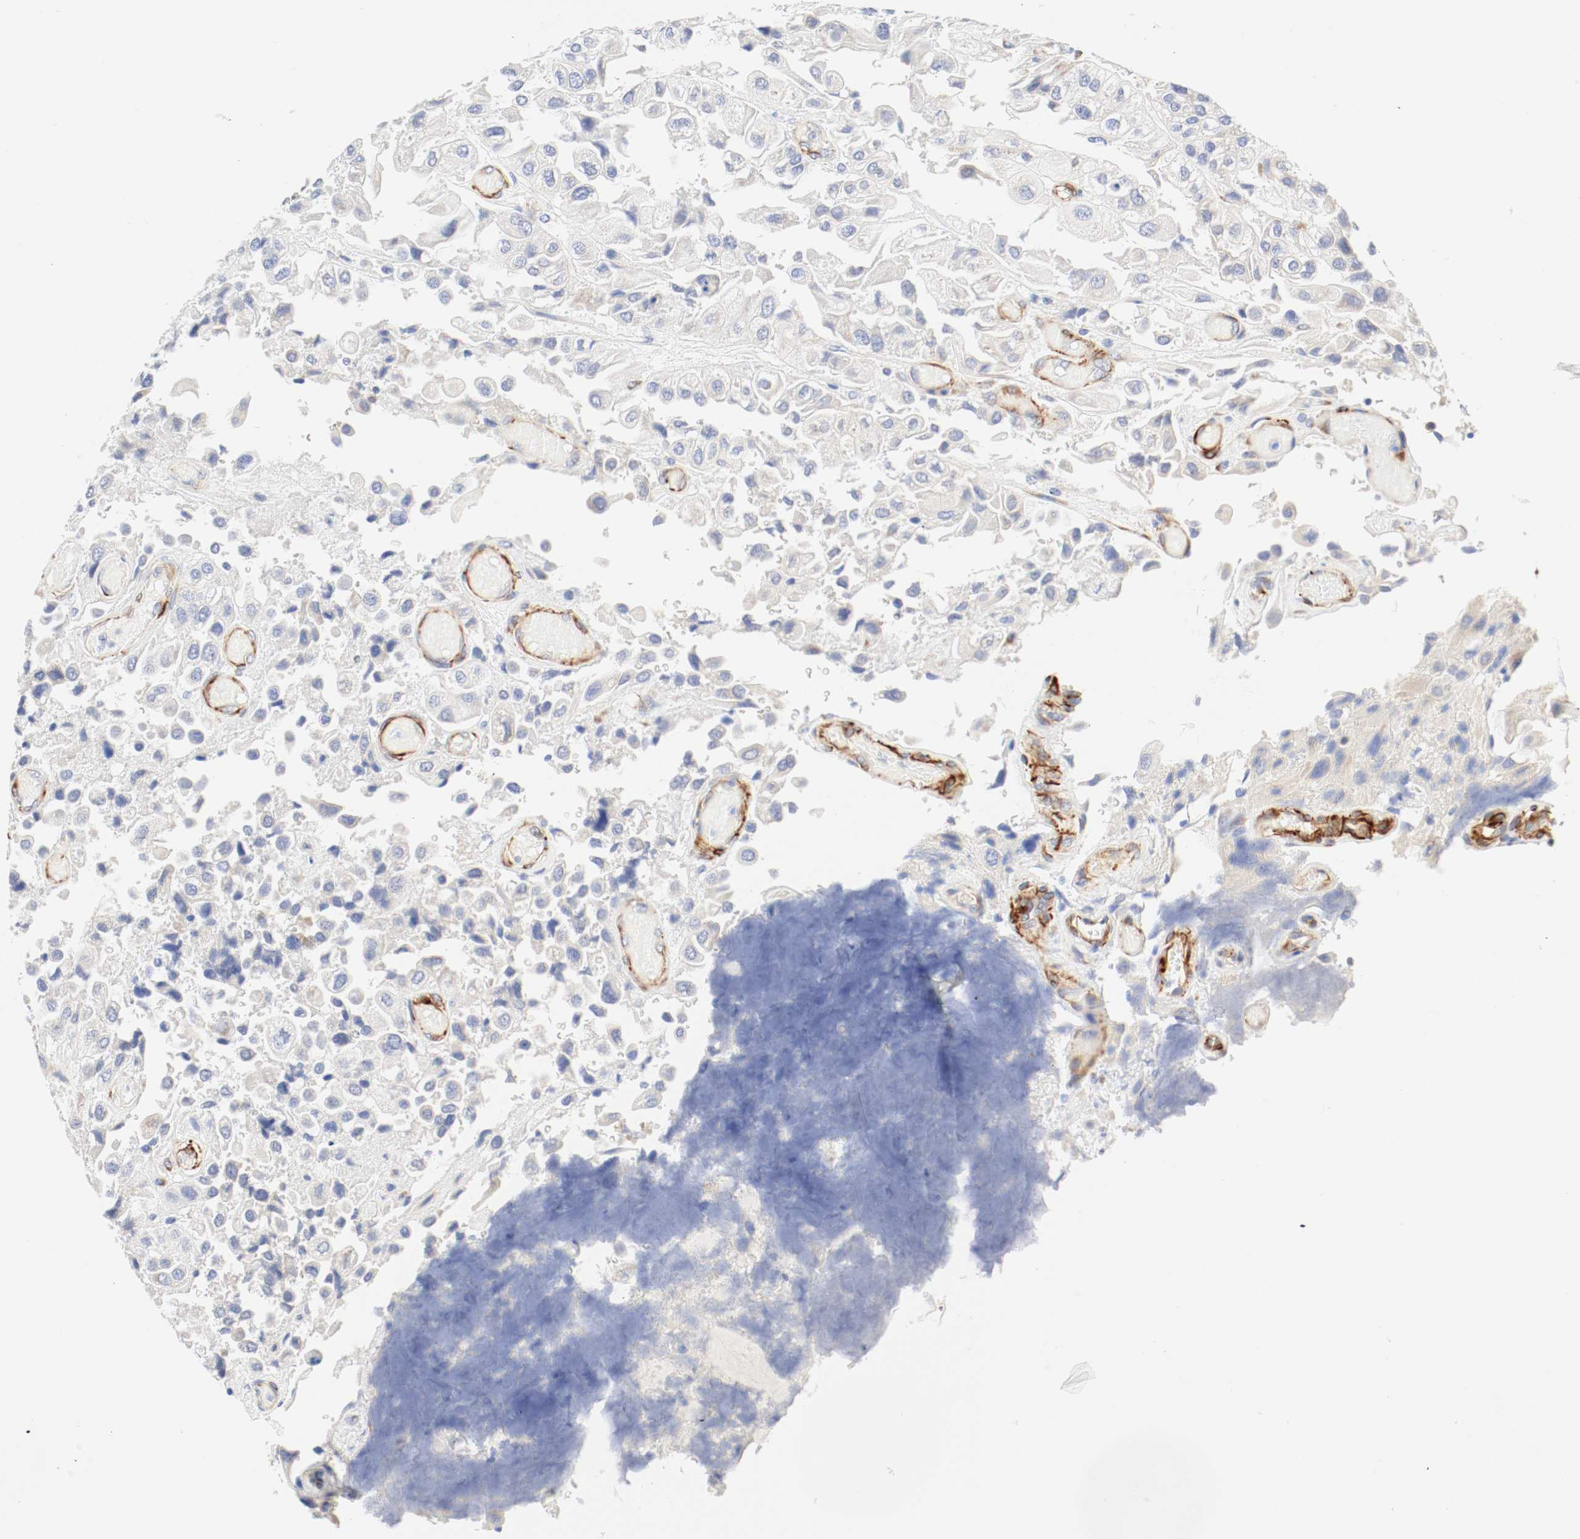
{"staining": {"intensity": "moderate", "quantity": ">75%", "location": "cytoplasmic/membranous"}, "tissue": "urothelial cancer", "cell_type": "Tumor cells", "image_type": "cancer", "snomed": [{"axis": "morphology", "description": "Urothelial carcinoma, High grade"}, {"axis": "topography", "description": "Urinary bladder"}], "caption": "Brown immunohistochemical staining in urothelial carcinoma (high-grade) exhibits moderate cytoplasmic/membranous positivity in about >75% of tumor cells. (Stains: DAB (3,3'-diaminobenzidine) in brown, nuclei in blue, Microscopy: brightfield microscopy at high magnification).", "gene": "GIT1", "patient": {"sex": "female", "age": 64}}